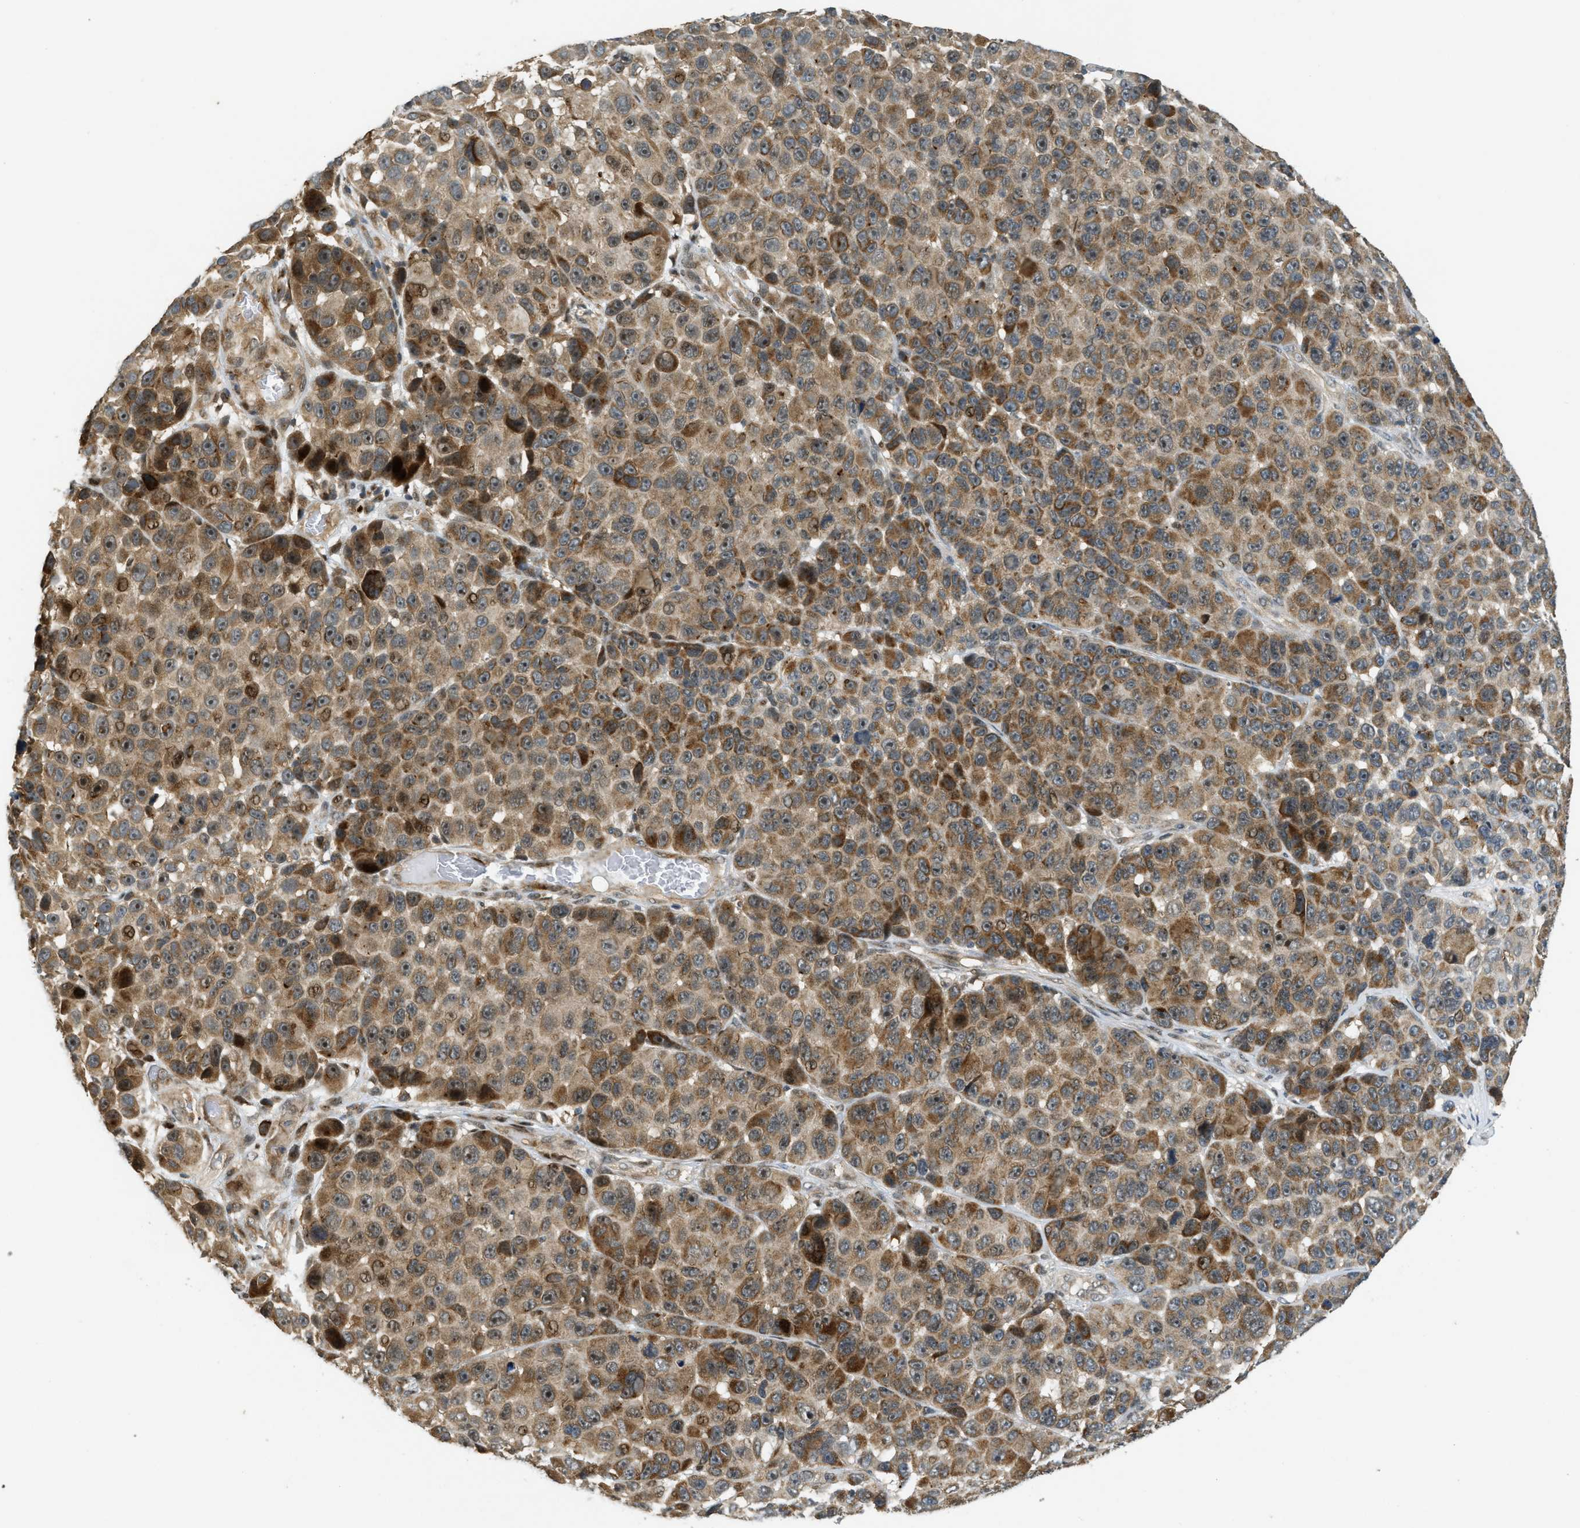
{"staining": {"intensity": "moderate", "quantity": ">75%", "location": "cytoplasmic/membranous"}, "tissue": "melanoma", "cell_type": "Tumor cells", "image_type": "cancer", "snomed": [{"axis": "morphology", "description": "Malignant melanoma, NOS"}, {"axis": "topography", "description": "Skin"}], "caption": "Brown immunohistochemical staining in human melanoma reveals moderate cytoplasmic/membranous positivity in approximately >75% of tumor cells. (Stains: DAB in brown, nuclei in blue, Microscopy: brightfield microscopy at high magnification).", "gene": "TRAPPC14", "patient": {"sex": "male", "age": 53}}